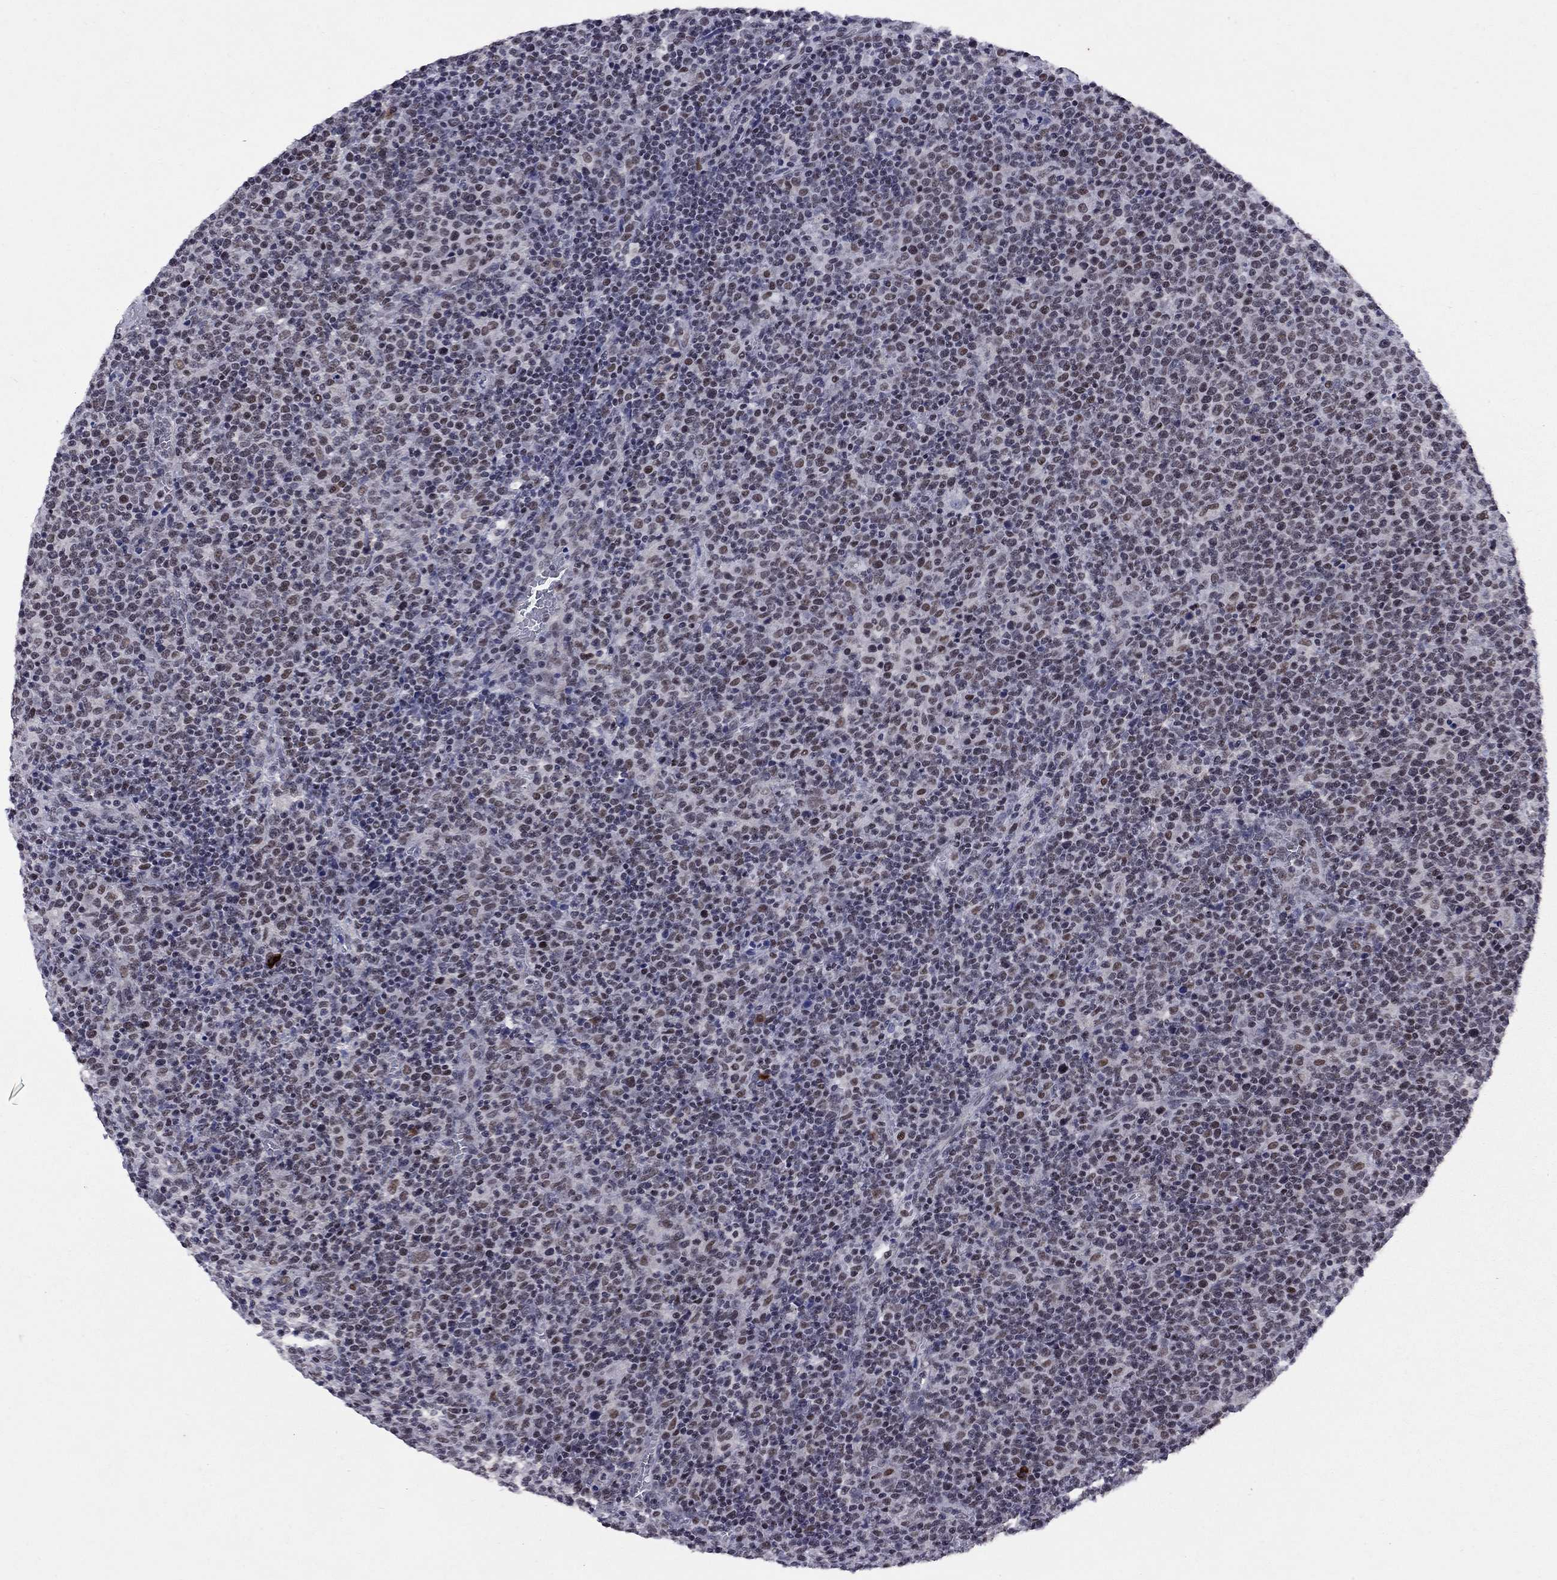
{"staining": {"intensity": "moderate", "quantity": "25%-75%", "location": "nuclear"}, "tissue": "lymphoma", "cell_type": "Tumor cells", "image_type": "cancer", "snomed": [{"axis": "morphology", "description": "Malignant lymphoma, non-Hodgkin's type, High grade"}, {"axis": "topography", "description": "Lymph node"}], "caption": "High-grade malignant lymphoma, non-Hodgkin's type stained for a protein (brown) displays moderate nuclear positive expression in approximately 25%-75% of tumor cells.", "gene": "TAF9", "patient": {"sex": "male", "age": 61}}